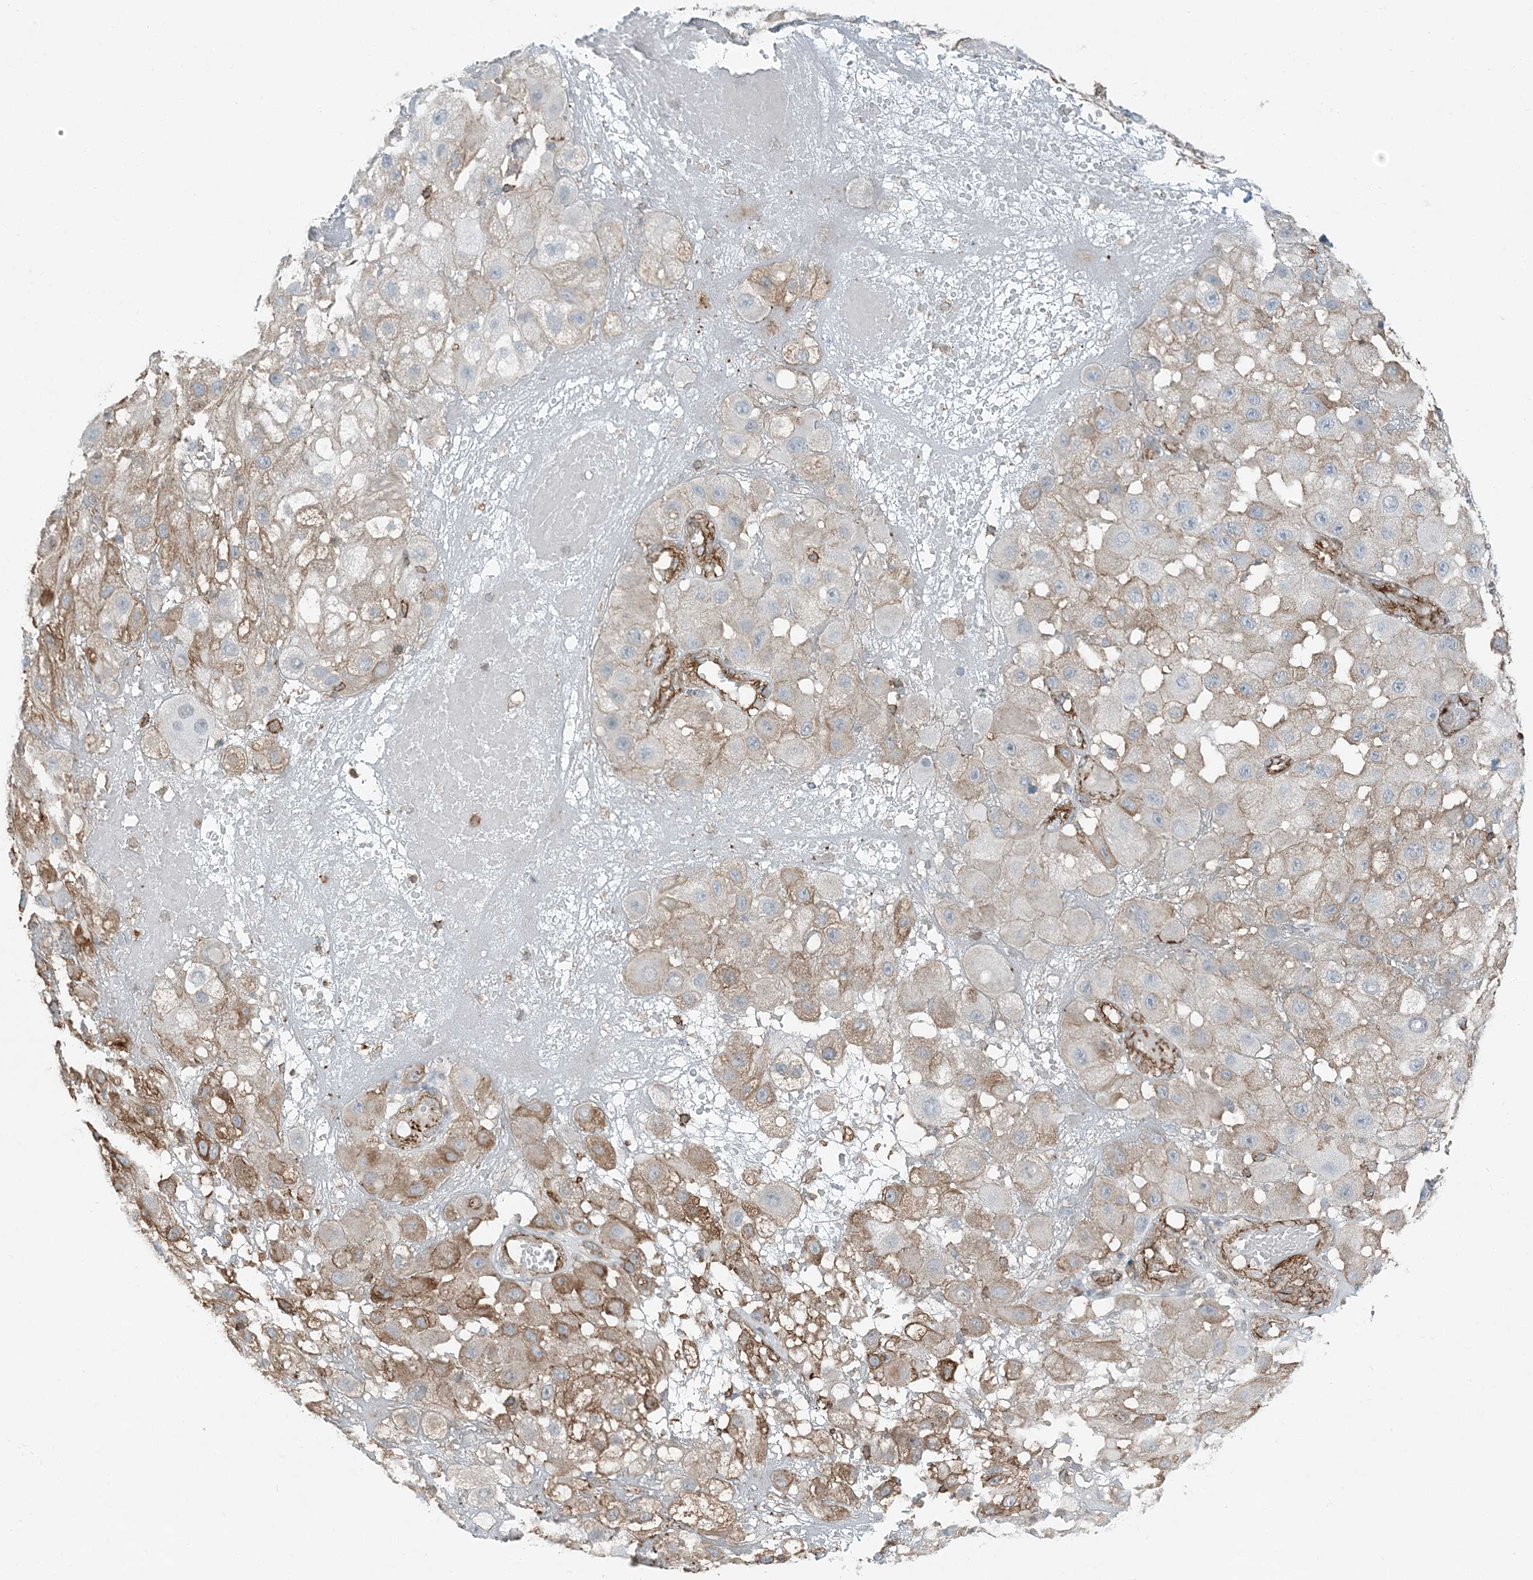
{"staining": {"intensity": "weak", "quantity": "<25%", "location": "cytoplasmic/membranous"}, "tissue": "melanoma", "cell_type": "Tumor cells", "image_type": "cancer", "snomed": [{"axis": "morphology", "description": "Malignant melanoma, NOS"}, {"axis": "topography", "description": "Skin"}], "caption": "Malignant melanoma was stained to show a protein in brown. There is no significant staining in tumor cells.", "gene": "APOBEC3C", "patient": {"sex": "female", "age": 81}}